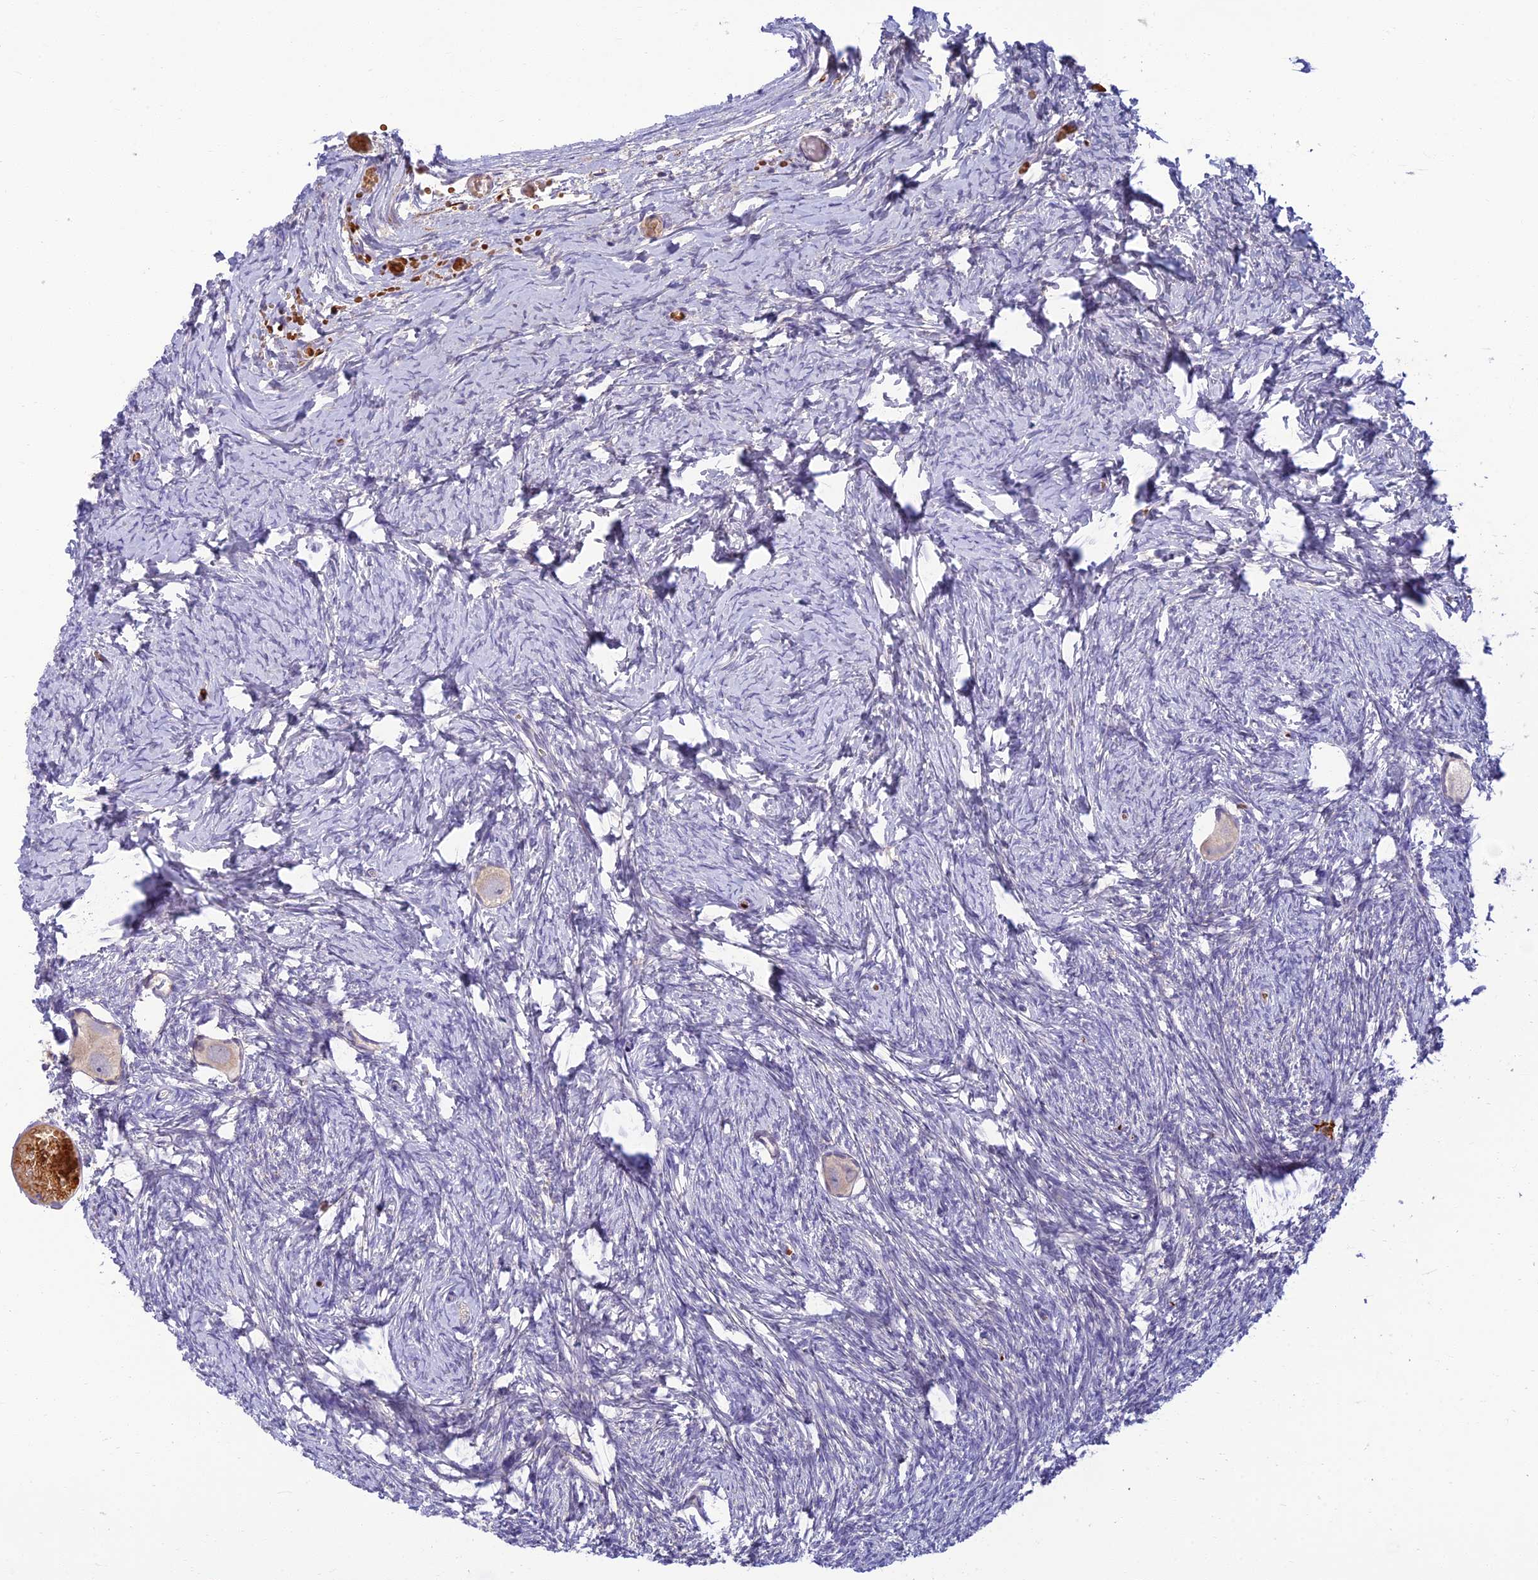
{"staining": {"intensity": "negative", "quantity": "none", "location": "none"}, "tissue": "ovary", "cell_type": "Follicle cells", "image_type": "normal", "snomed": [{"axis": "morphology", "description": "Normal tissue, NOS"}, {"axis": "topography", "description": "Ovary"}], "caption": "Histopathology image shows no significant protein expression in follicle cells of unremarkable ovary.", "gene": "CLIP4", "patient": {"sex": "female", "age": 27}}